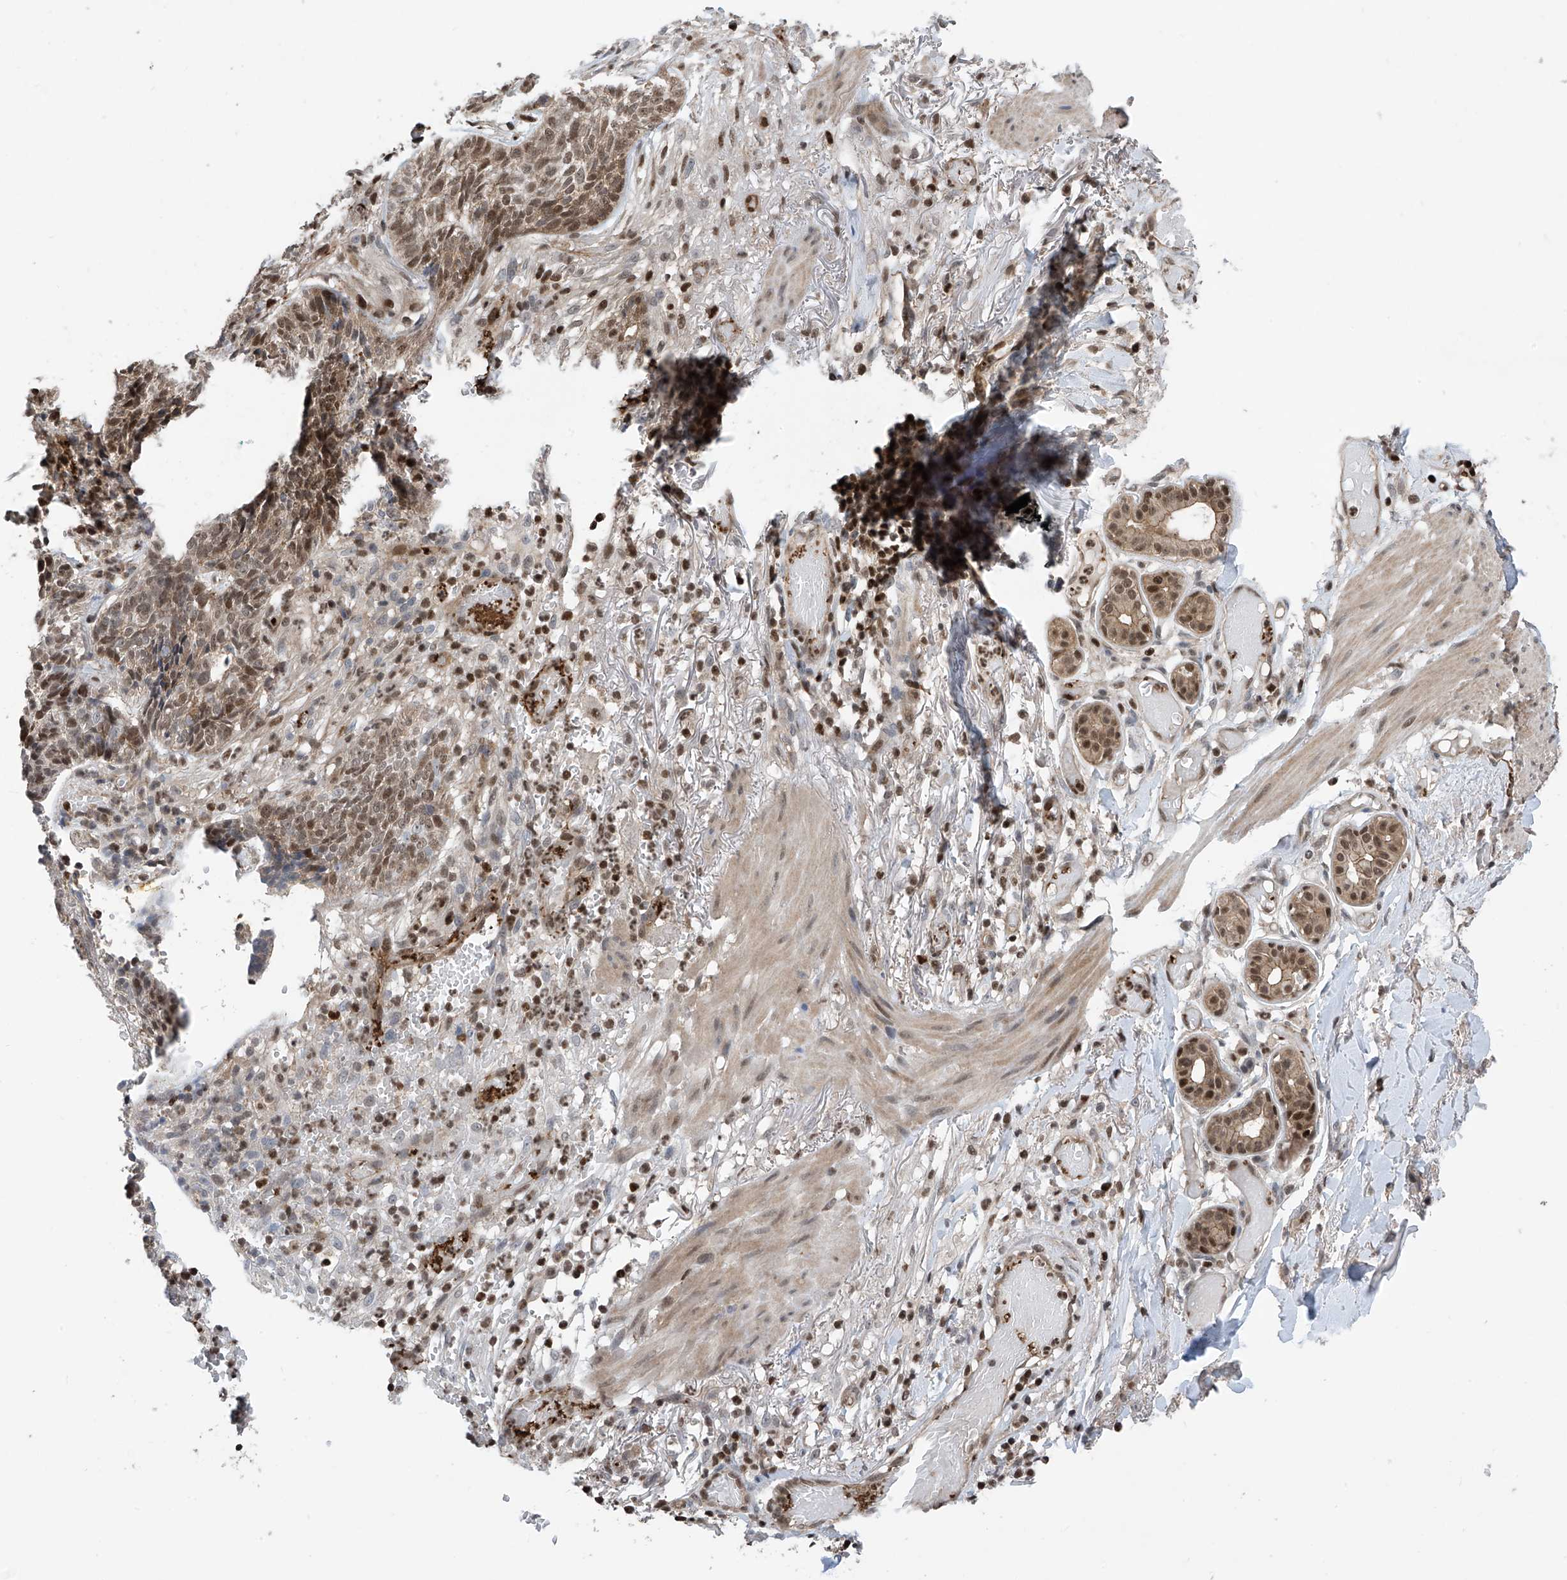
{"staining": {"intensity": "moderate", "quantity": "25%-75%", "location": "nuclear"}, "tissue": "skin cancer", "cell_type": "Tumor cells", "image_type": "cancer", "snomed": [{"axis": "morphology", "description": "Normal tissue, NOS"}, {"axis": "morphology", "description": "Basal cell carcinoma"}, {"axis": "topography", "description": "Skin"}], "caption": "Basal cell carcinoma (skin) stained for a protein reveals moderate nuclear positivity in tumor cells.", "gene": "DNAJC9", "patient": {"sex": "male", "age": 64}}